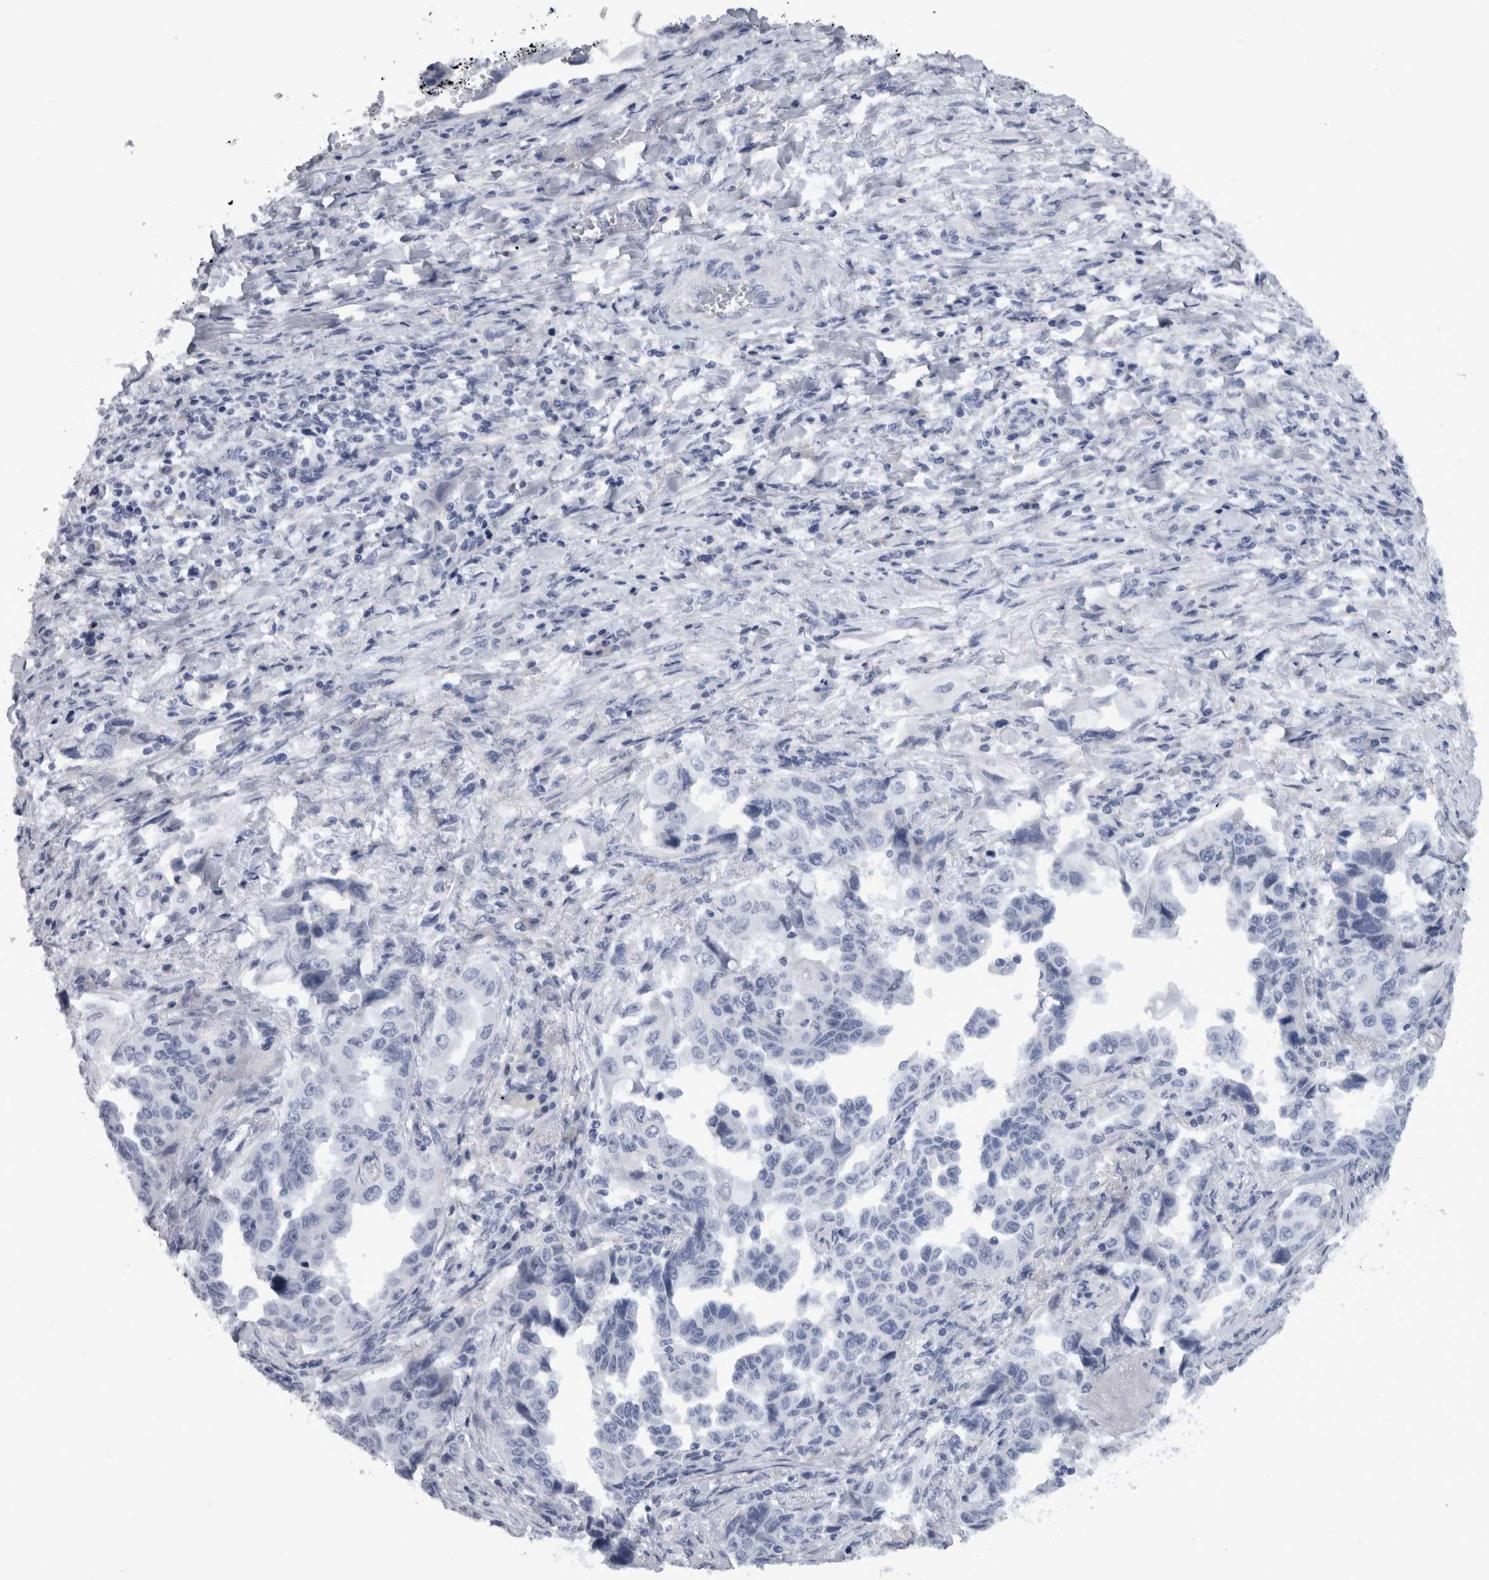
{"staining": {"intensity": "negative", "quantity": "none", "location": "none"}, "tissue": "lung cancer", "cell_type": "Tumor cells", "image_type": "cancer", "snomed": [{"axis": "morphology", "description": "Adenocarcinoma, NOS"}, {"axis": "topography", "description": "Lung"}], "caption": "High magnification brightfield microscopy of adenocarcinoma (lung) stained with DAB (3,3'-diaminobenzidine) (brown) and counterstained with hematoxylin (blue): tumor cells show no significant expression.", "gene": "PAX5", "patient": {"sex": "female", "age": 51}}